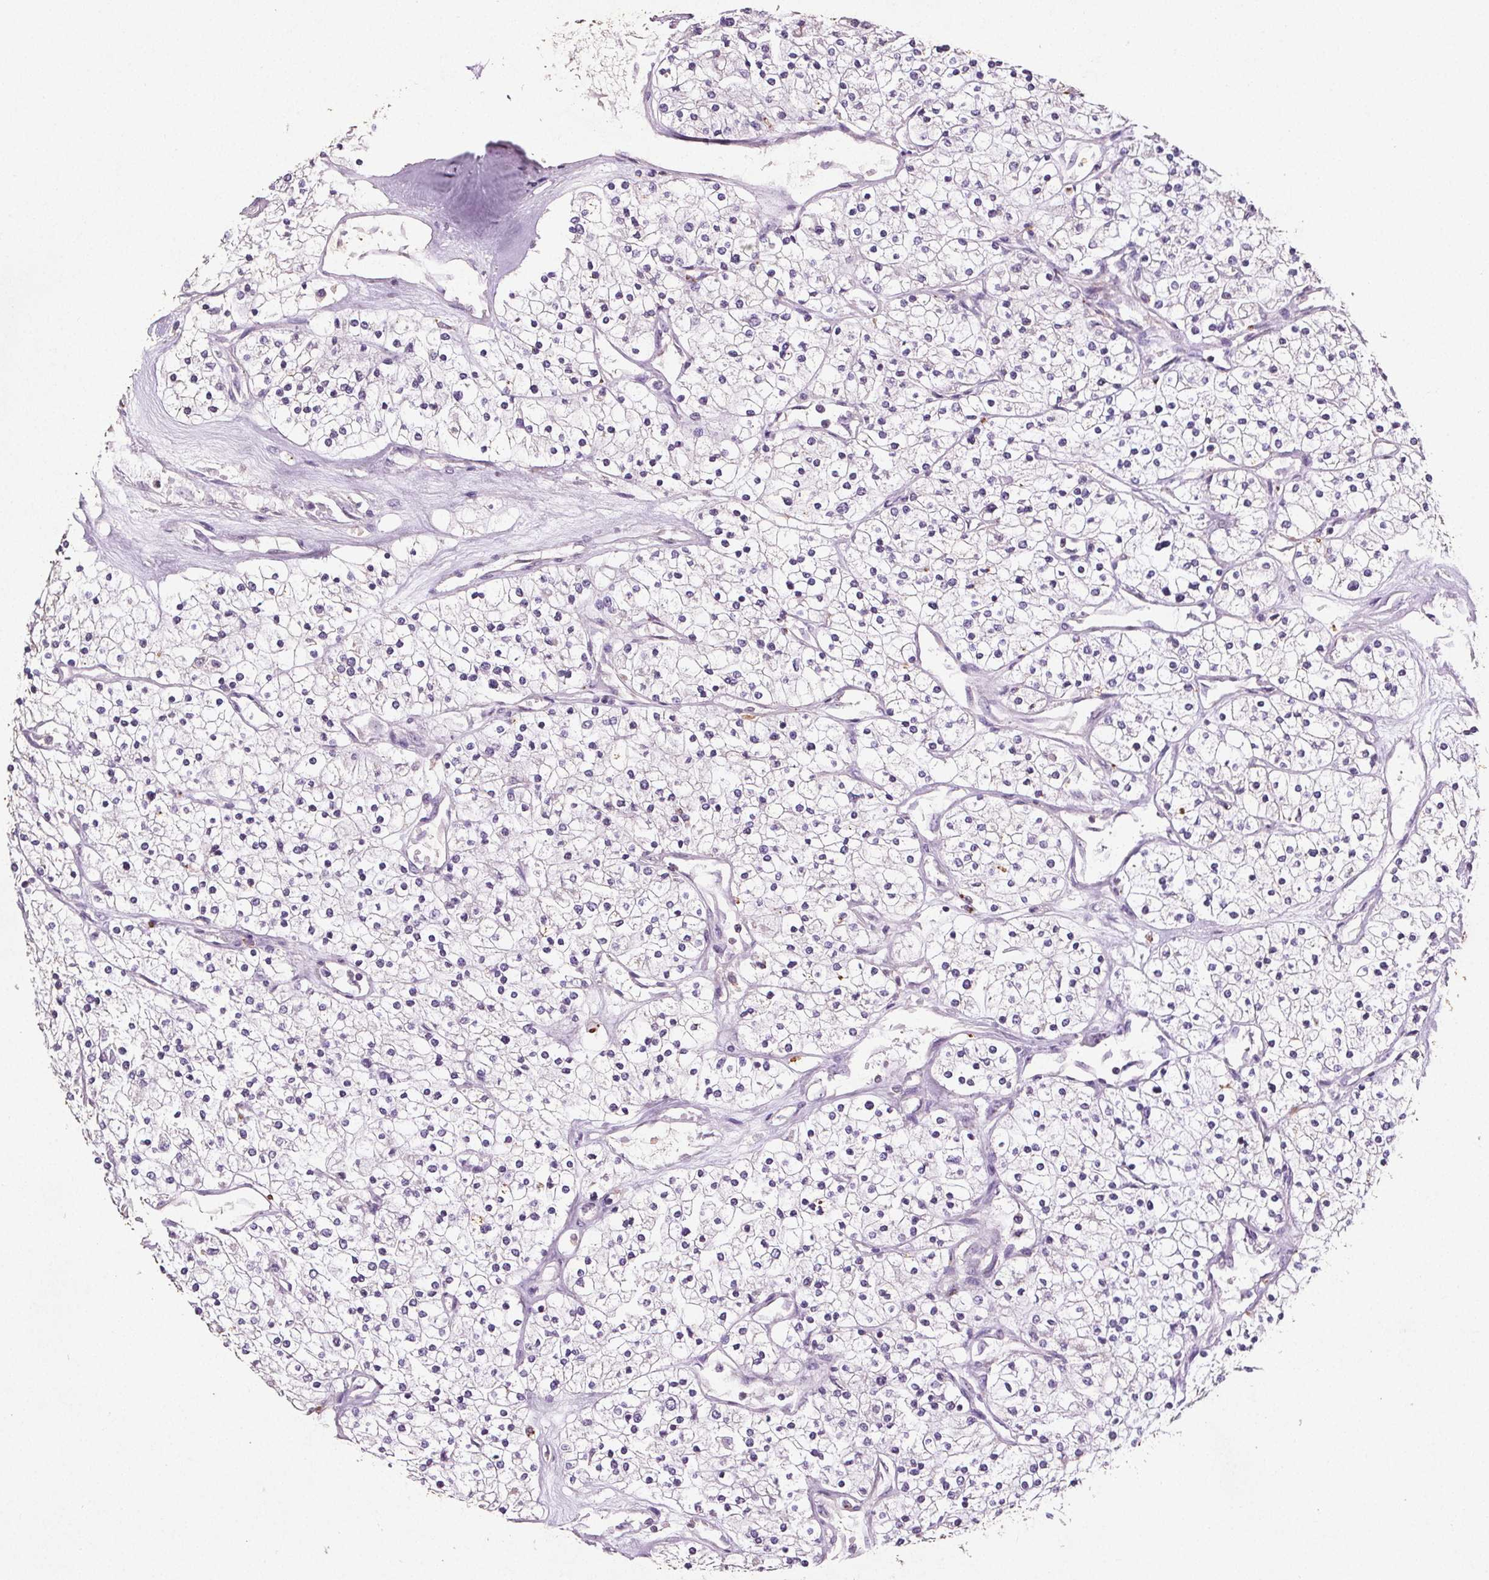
{"staining": {"intensity": "negative", "quantity": "none", "location": "none"}, "tissue": "renal cancer", "cell_type": "Tumor cells", "image_type": "cancer", "snomed": [{"axis": "morphology", "description": "Adenocarcinoma, NOS"}, {"axis": "topography", "description": "Kidney"}], "caption": "Immunohistochemistry (IHC) of adenocarcinoma (renal) demonstrates no staining in tumor cells.", "gene": "C19orf84", "patient": {"sex": "male", "age": 80}}